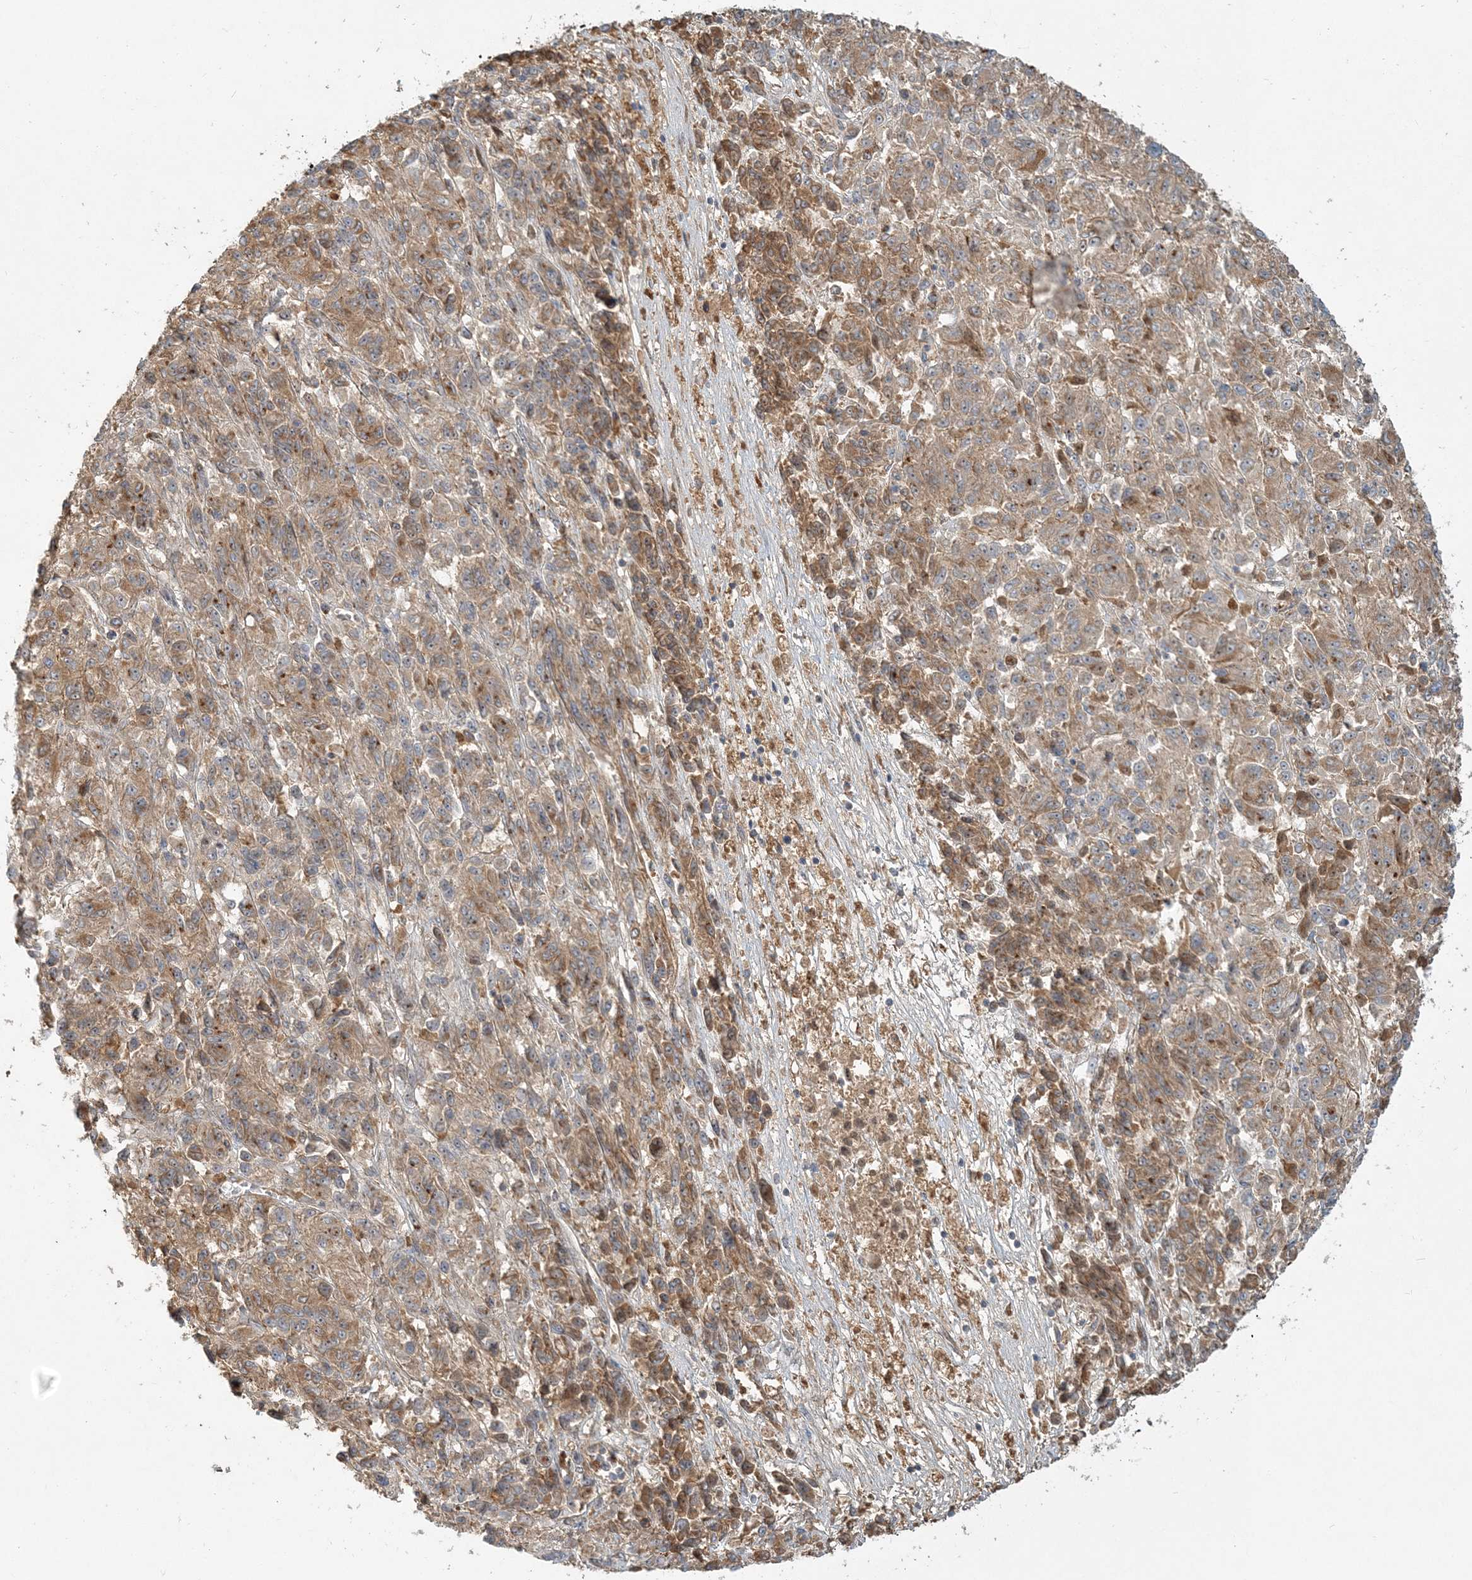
{"staining": {"intensity": "moderate", "quantity": ">75%", "location": "cytoplasmic/membranous"}, "tissue": "melanoma", "cell_type": "Tumor cells", "image_type": "cancer", "snomed": [{"axis": "morphology", "description": "Malignant melanoma, Metastatic site"}, {"axis": "topography", "description": "Lung"}], "caption": "DAB immunohistochemical staining of human malignant melanoma (metastatic site) displays moderate cytoplasmic/membranous protein expression in approximately >75% of tumor cells. The staining was performed using DAB to visualize the protein expression in brown, while the nuclei were stained in blue with hematoxylin (Magnification: 20x).", "gene": "AP1AR", "patient": {"sex": "male", "age": 64}}